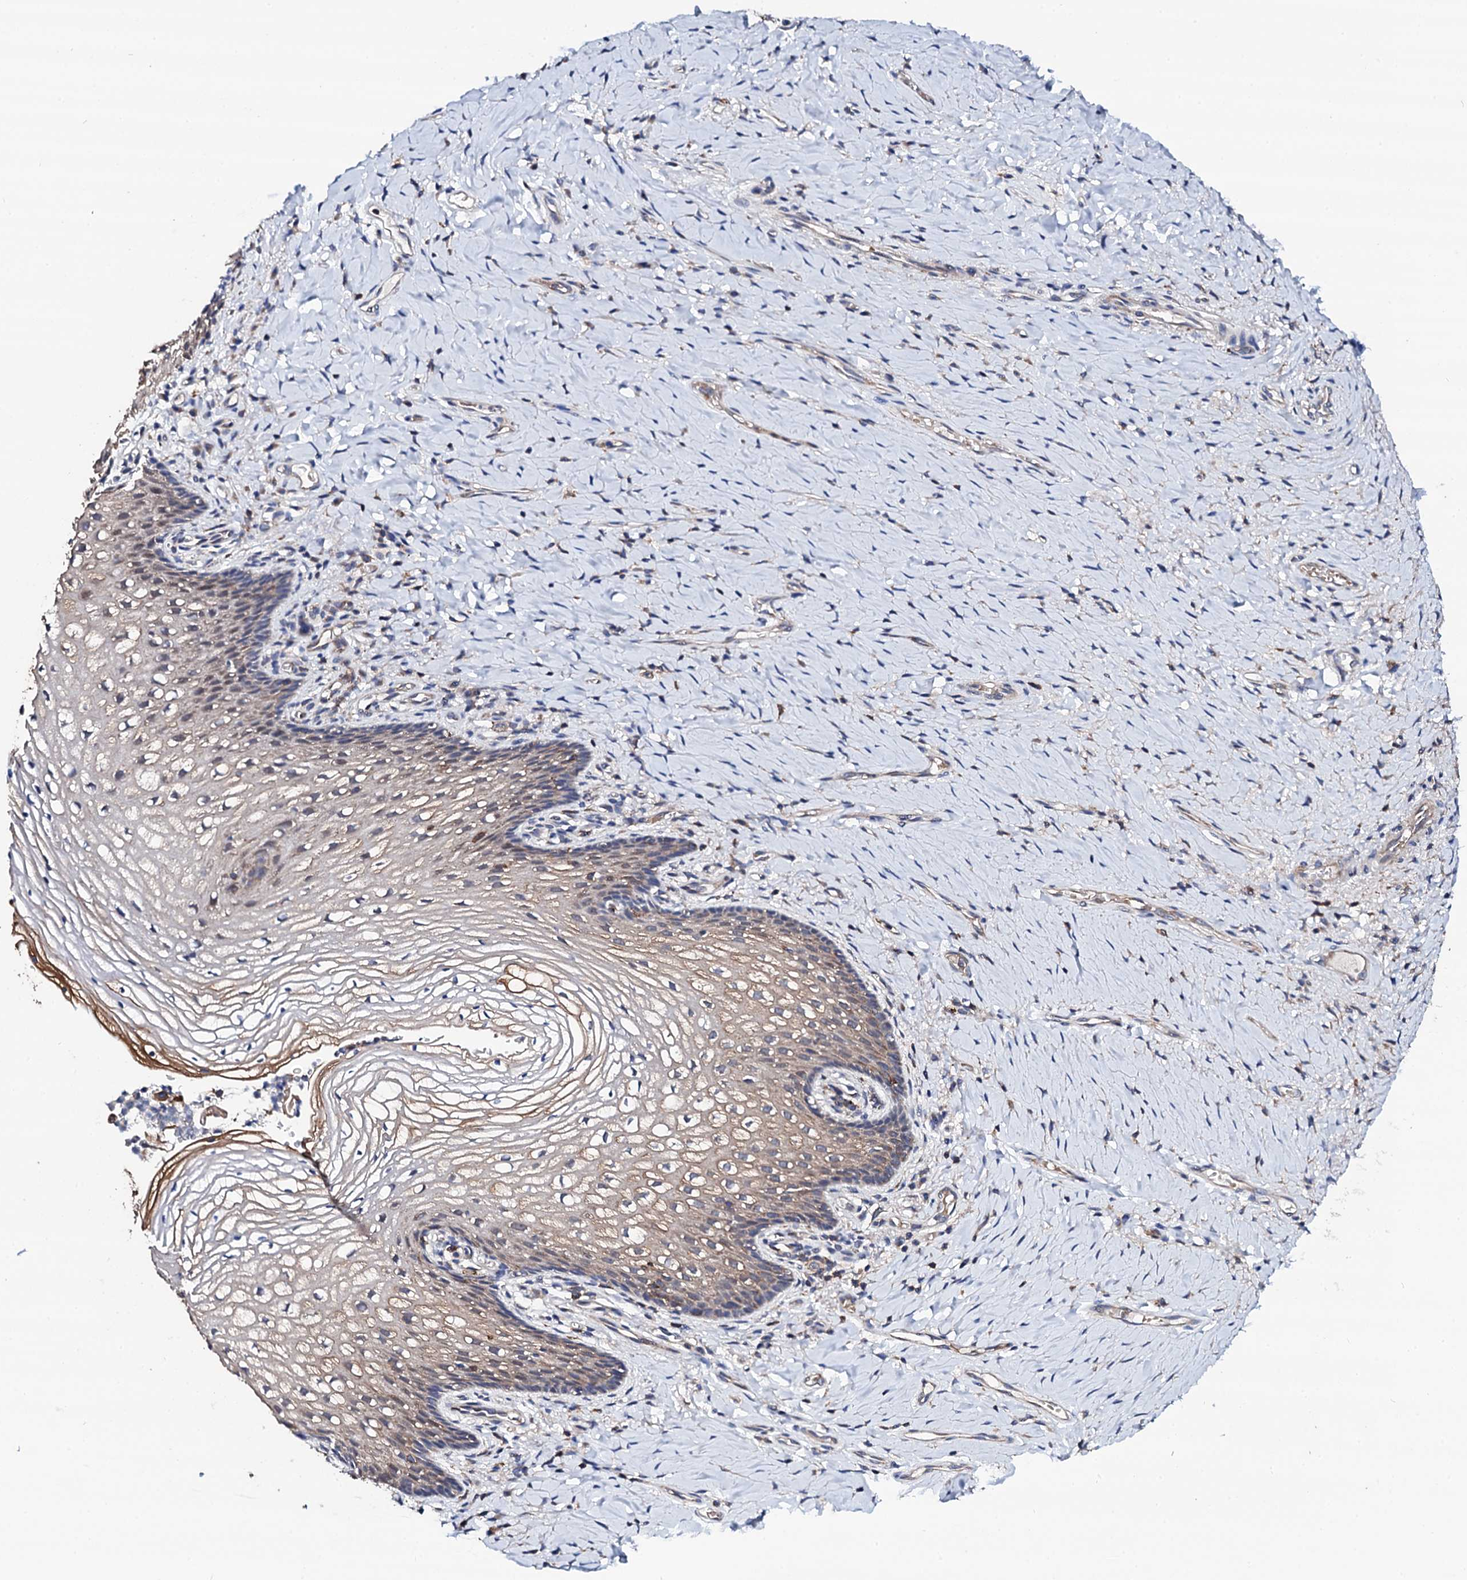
{"staining": {"intensity": "weak", "quantity": ">75%", "location": "cytoplasmic/membranous"}, "tissue": "vagina", "cell_type": "Squamous epithelial cells", "image_type": "normal", "snomed": [{"axis": "morphology", "description": "Normal tissue, NOS"}, {"axis": "topography", "description": "Vagina"}], "caption": "High-power microscopy captured an IHC photomicrograph of benign vagina, revealing weak cytoplasmic/membranous staining in approximately >75% of squamous epithelial cells.", "gene": "COG4", "patient": {"sex": "female", "age": 60}}